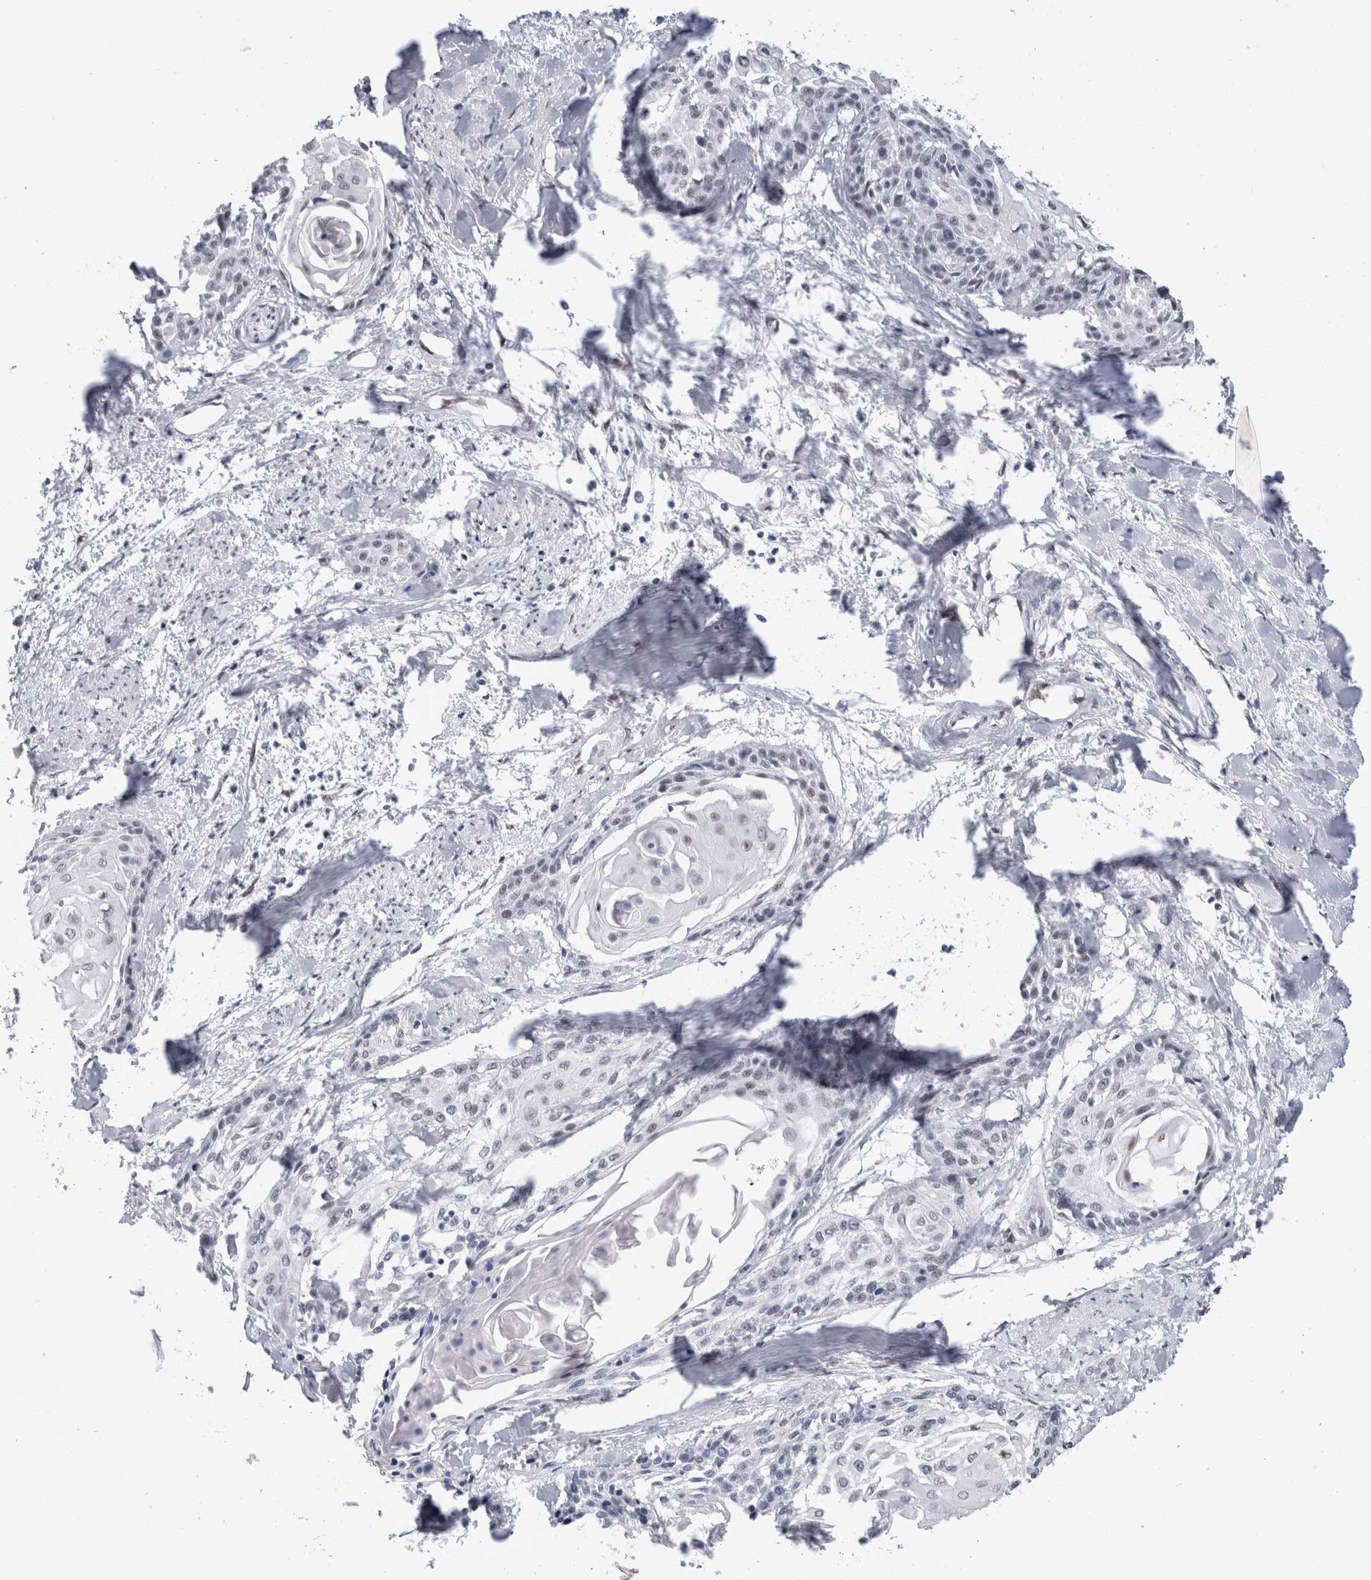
{"staining": {"intensity": "negative", "quantity": "none", "location": "none"}, "tissue": "cervical cancer", "cell_type": "Tumor cells", "image_type": "cancer", "snomed": [{"axis": "morphology", "description": "Squamous cell carcinoma, NOS"}, {"axis": "topography", "description": "Cervix"}], "caption": "DAB (3,3'-diaminobenzidine) immunohistochemical staining of cervical squamous cell carcinoma reveals no significant expression in tumor cells. Brightfield microscopy of IHC stained with DAB (brown) and hematoxylin (blue), captured at high magnification.", "gene": "RBM6", "patient": {"sex": "female", "age": 57}}